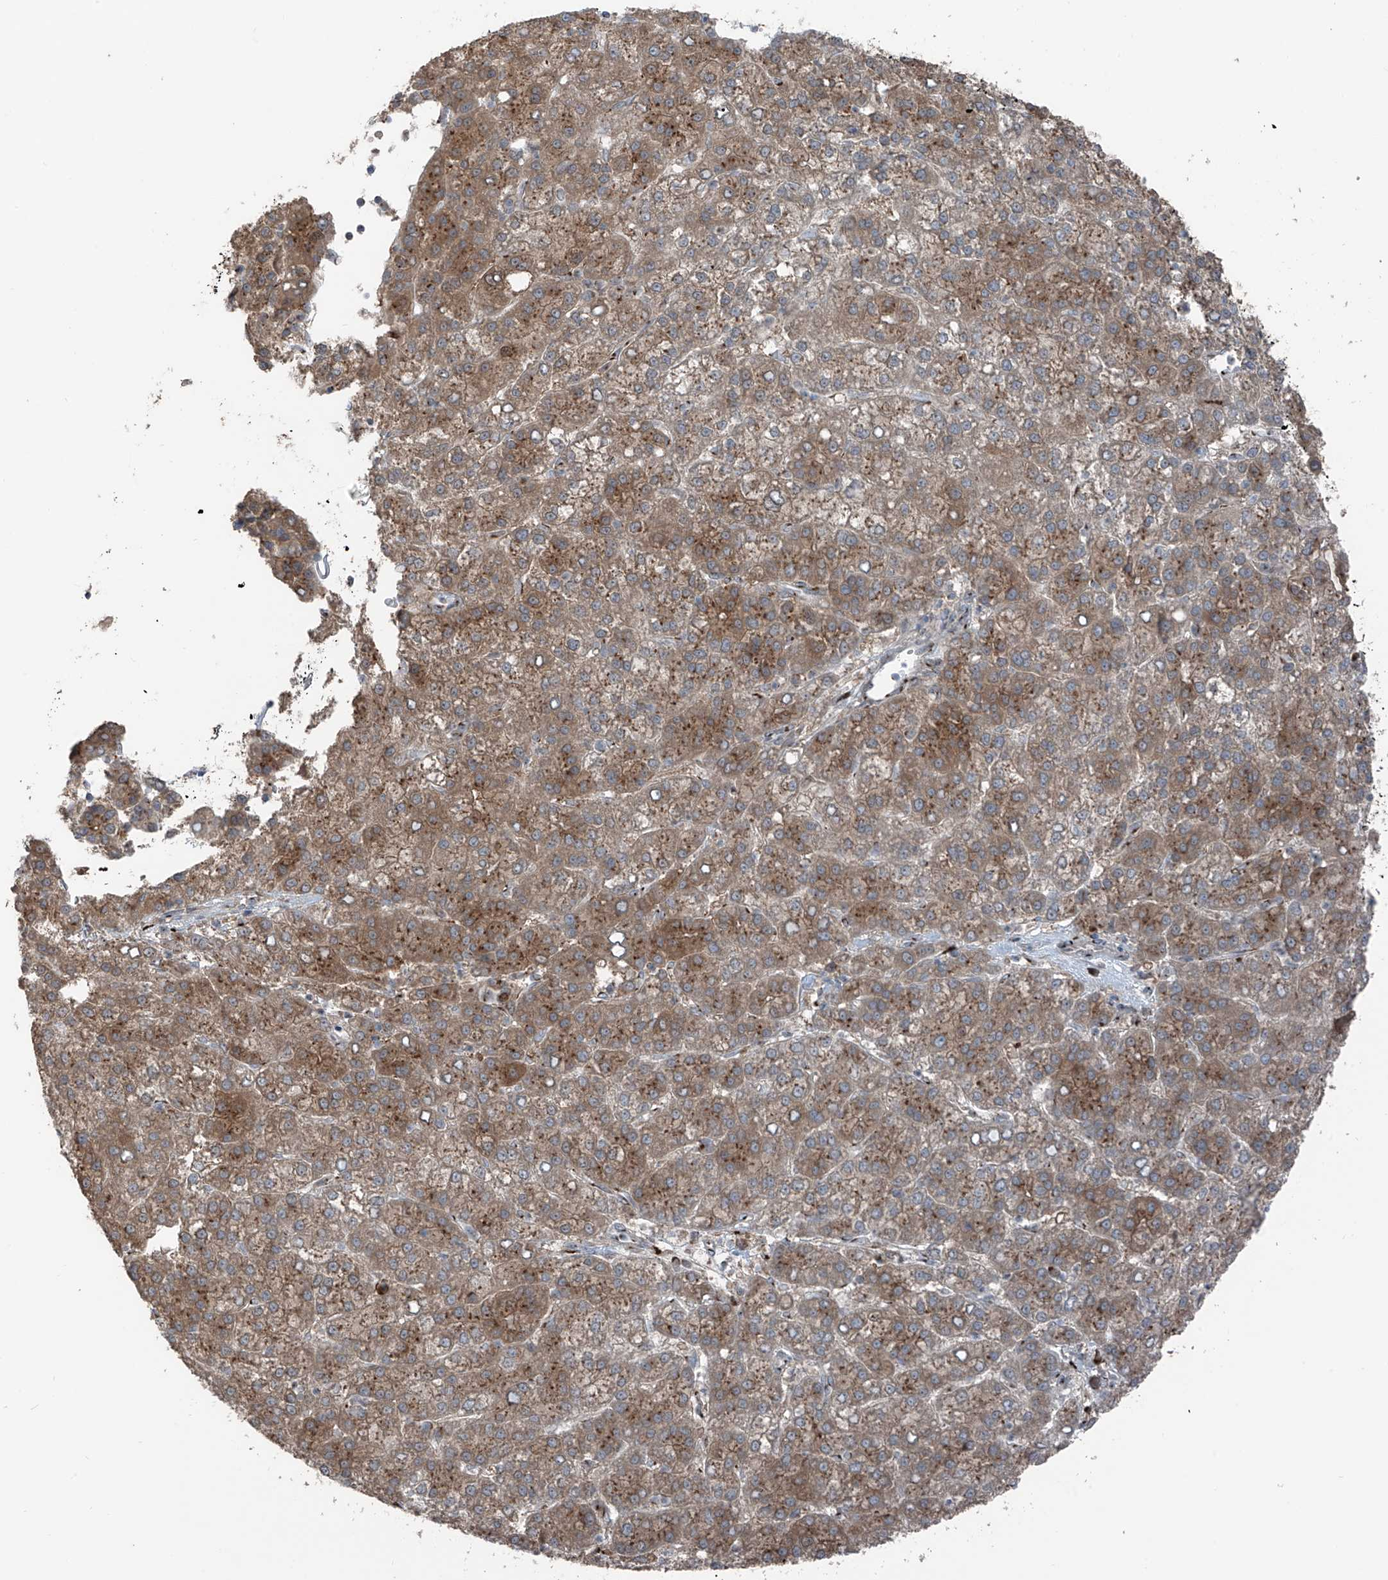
{"staining": {"intensity": "moderate", "quantity": ">75%", "location": "cytoplasmic/membranous"}, "tissue": "liver cancer", "cell_type": "Tumor cells", "image_type": "cancer", "snomed": [{"axis": "morphology", "description": "Carcinoma, Hepatocellular, NOS"}, {"axis": "topography", "description": "Liver"}], "caption": "Liver cancer (hepatocellular carcinoma) stained with DAB IHC displays medium levels of moderate cytoplasmic/membranous staining in approximately >75% of tumor cells.", "gene": "ERLEC1", "patient": {"sex": "female", "age": 58}}